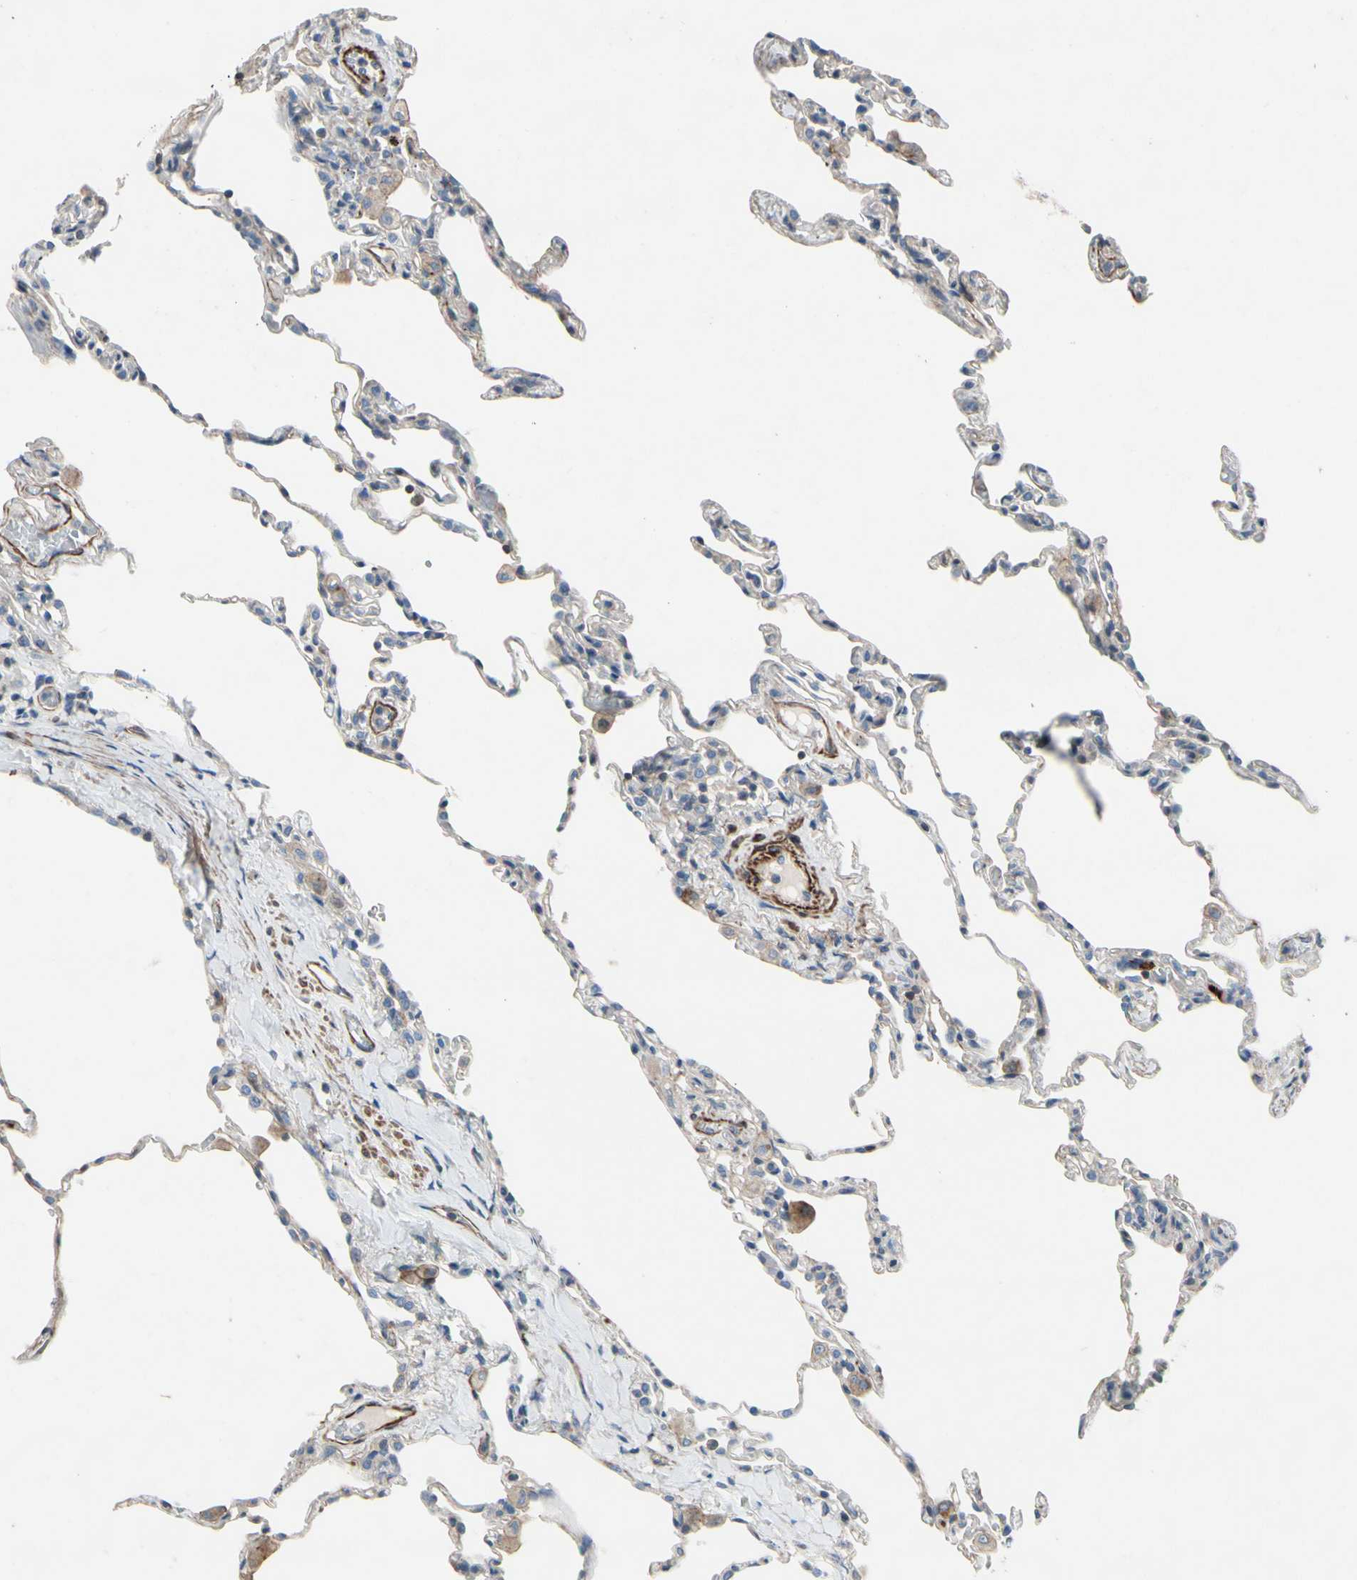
{"staining": {"intensity": "negative", "quantity": "none", "location": "none"}, "tissue": "lung", "cell_type": "Alveolar cells", "image_type": "normal", "snomed": [{"axis": "morphology", "description": "Normal tissue, NOS"}, {"axis": "topography", "description": "Lung"}], "caption": "Photomicrograph shows no significant protein staining in alveolar cells of normal lung.", "gene": "TPM1", "patient": {"sex": "male", "age": 59}}